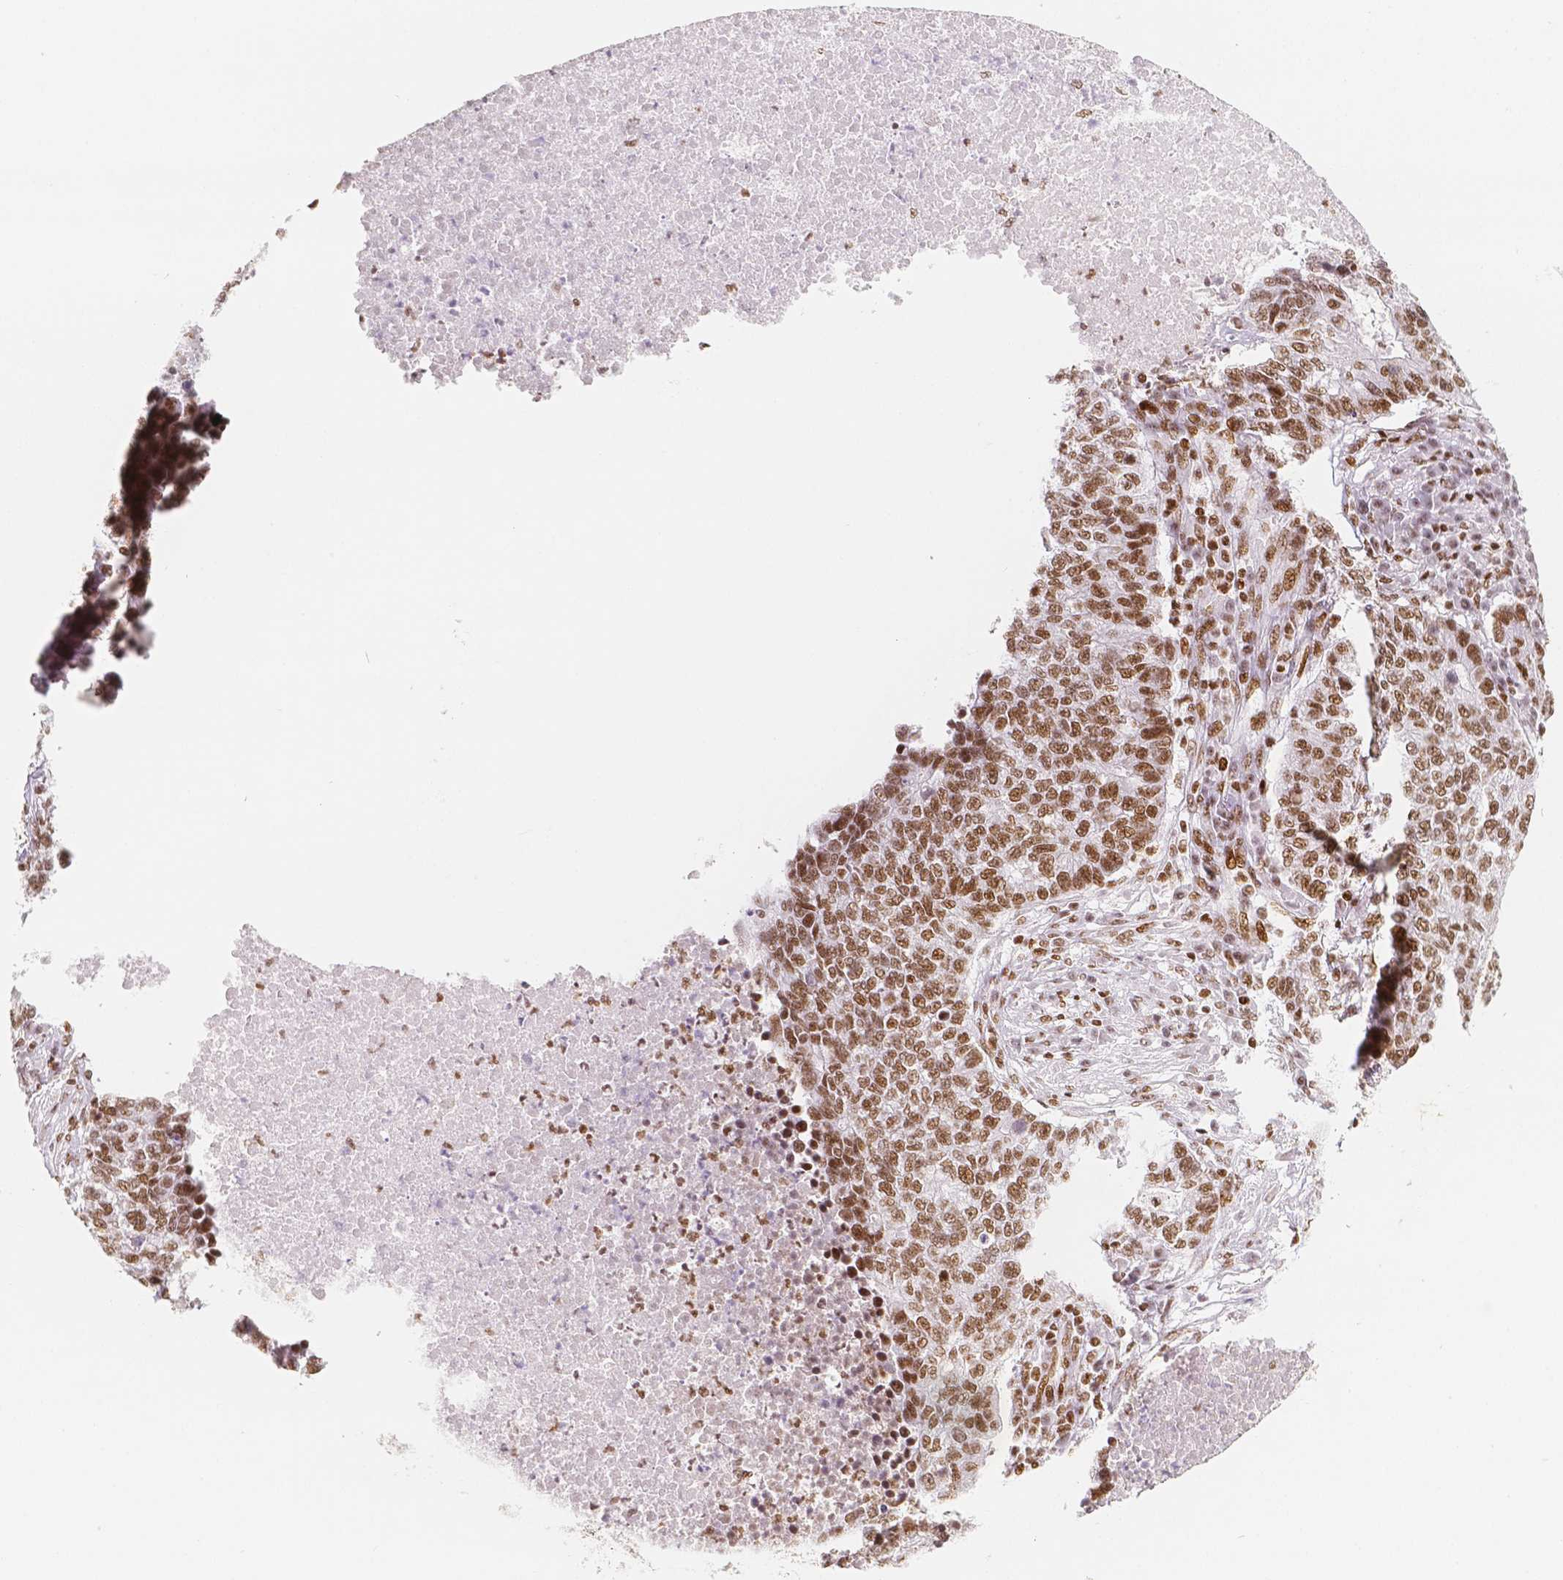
{"staining": {"intensity": "moderate", "quantity": ">75%", "location": "nuclear"}, "tissue": "lung cancer", "cell_type": "Tumor cells", "image_type": "cancer", "snomed": [{"axis": "morphology", "description": "Adenocarcinoma, NOS"}, {"axis": "topography", "description": "Lung"}], "caption": "Immunohistochemistry of human lung cancer reveals medium levels of moderate nuclear staining in about >75% of tumor cells.", "gene": "HDAC1", "patient": {"sex": "male", "age": 57}}